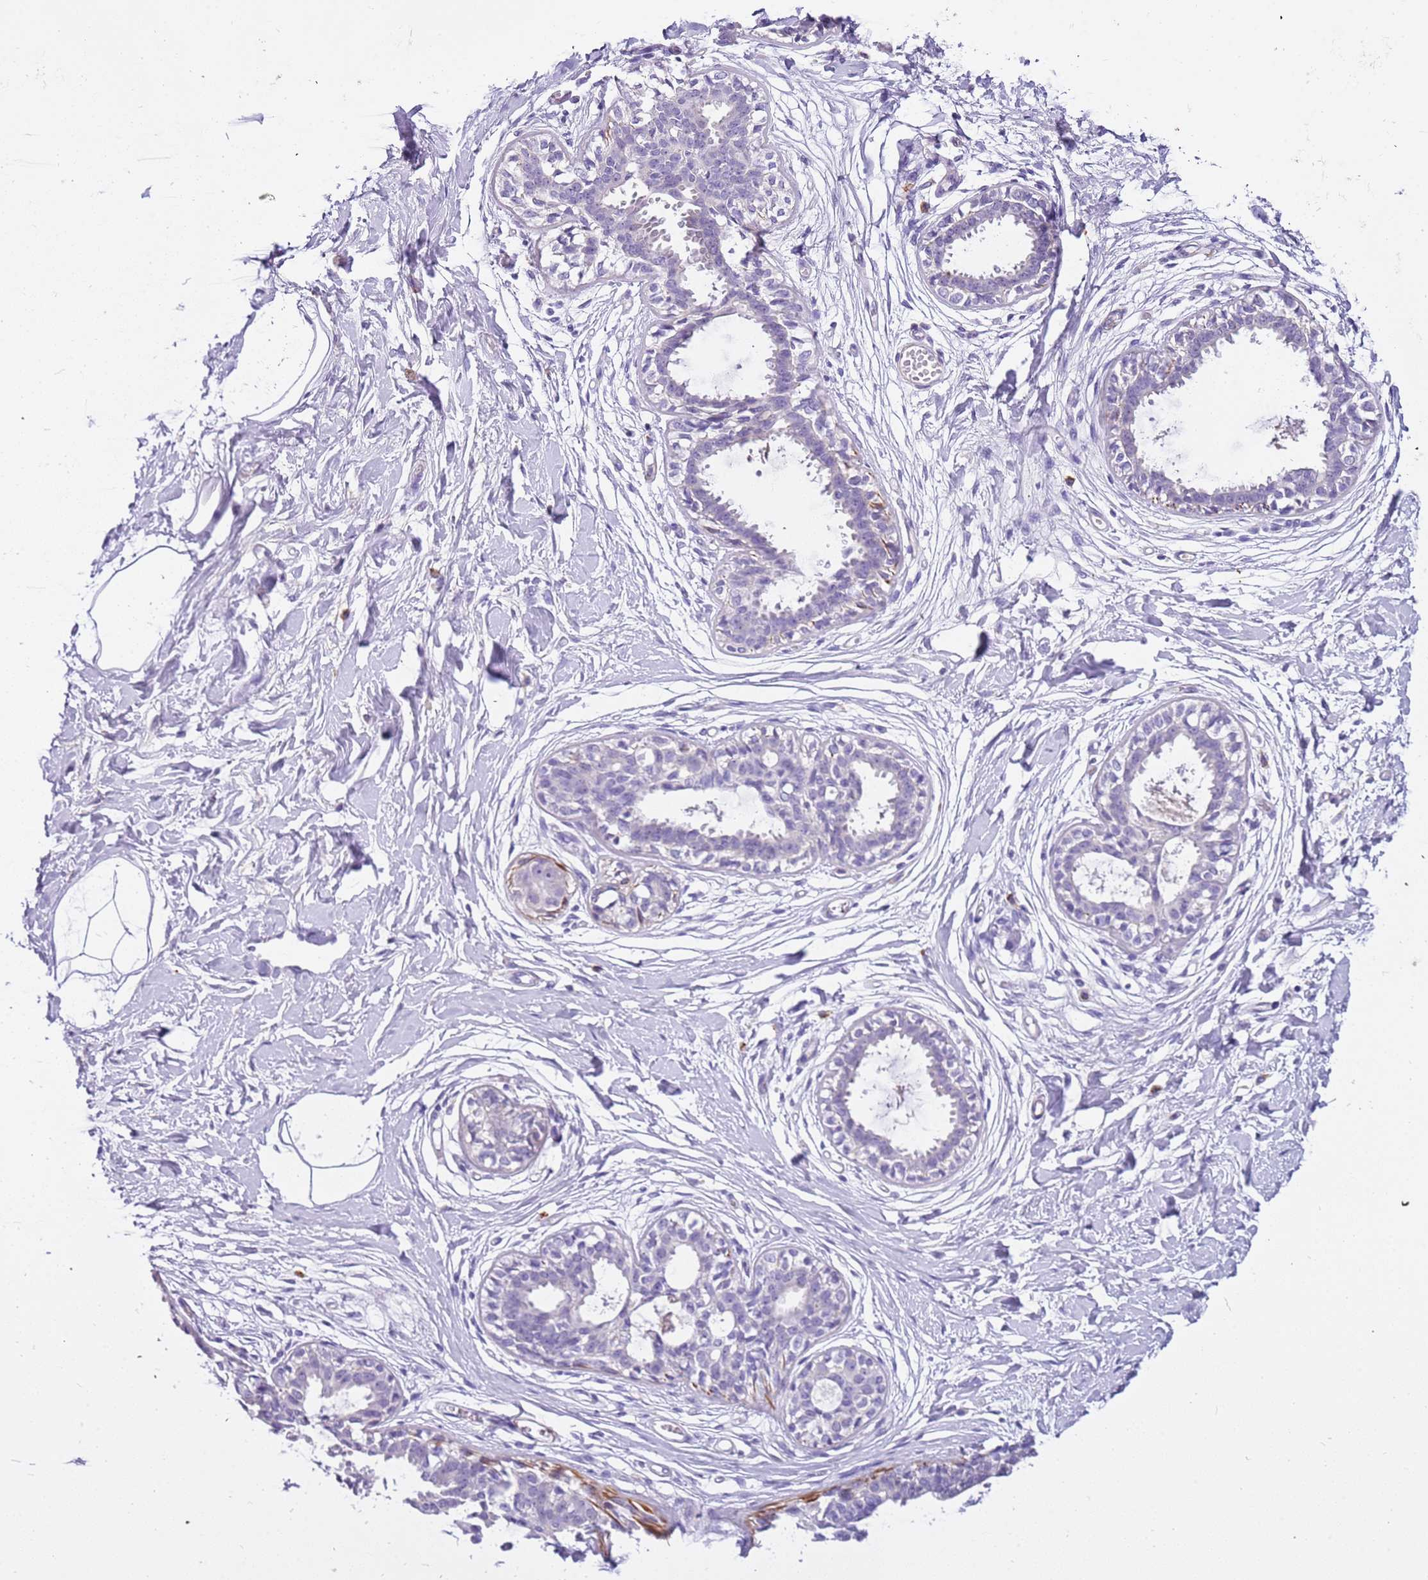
{"staining": {"intensity": "negative", "quantity": "none", "location": "none"}, "tissue": "breast", "cell_type": "Adipocytes", "image_type": "normal", "snomed": [{"axis": "morphology", "description": "Normal tissue, NOS"}, {"axis": "topography", "description": "Breast"}], "caption": "An image of human breast is negative for staining in adipocytes. (IHC, brightfield microscopy, high magnification).", "gene": "PCGF2", "patient": {"sex": "female", "age": 45}}